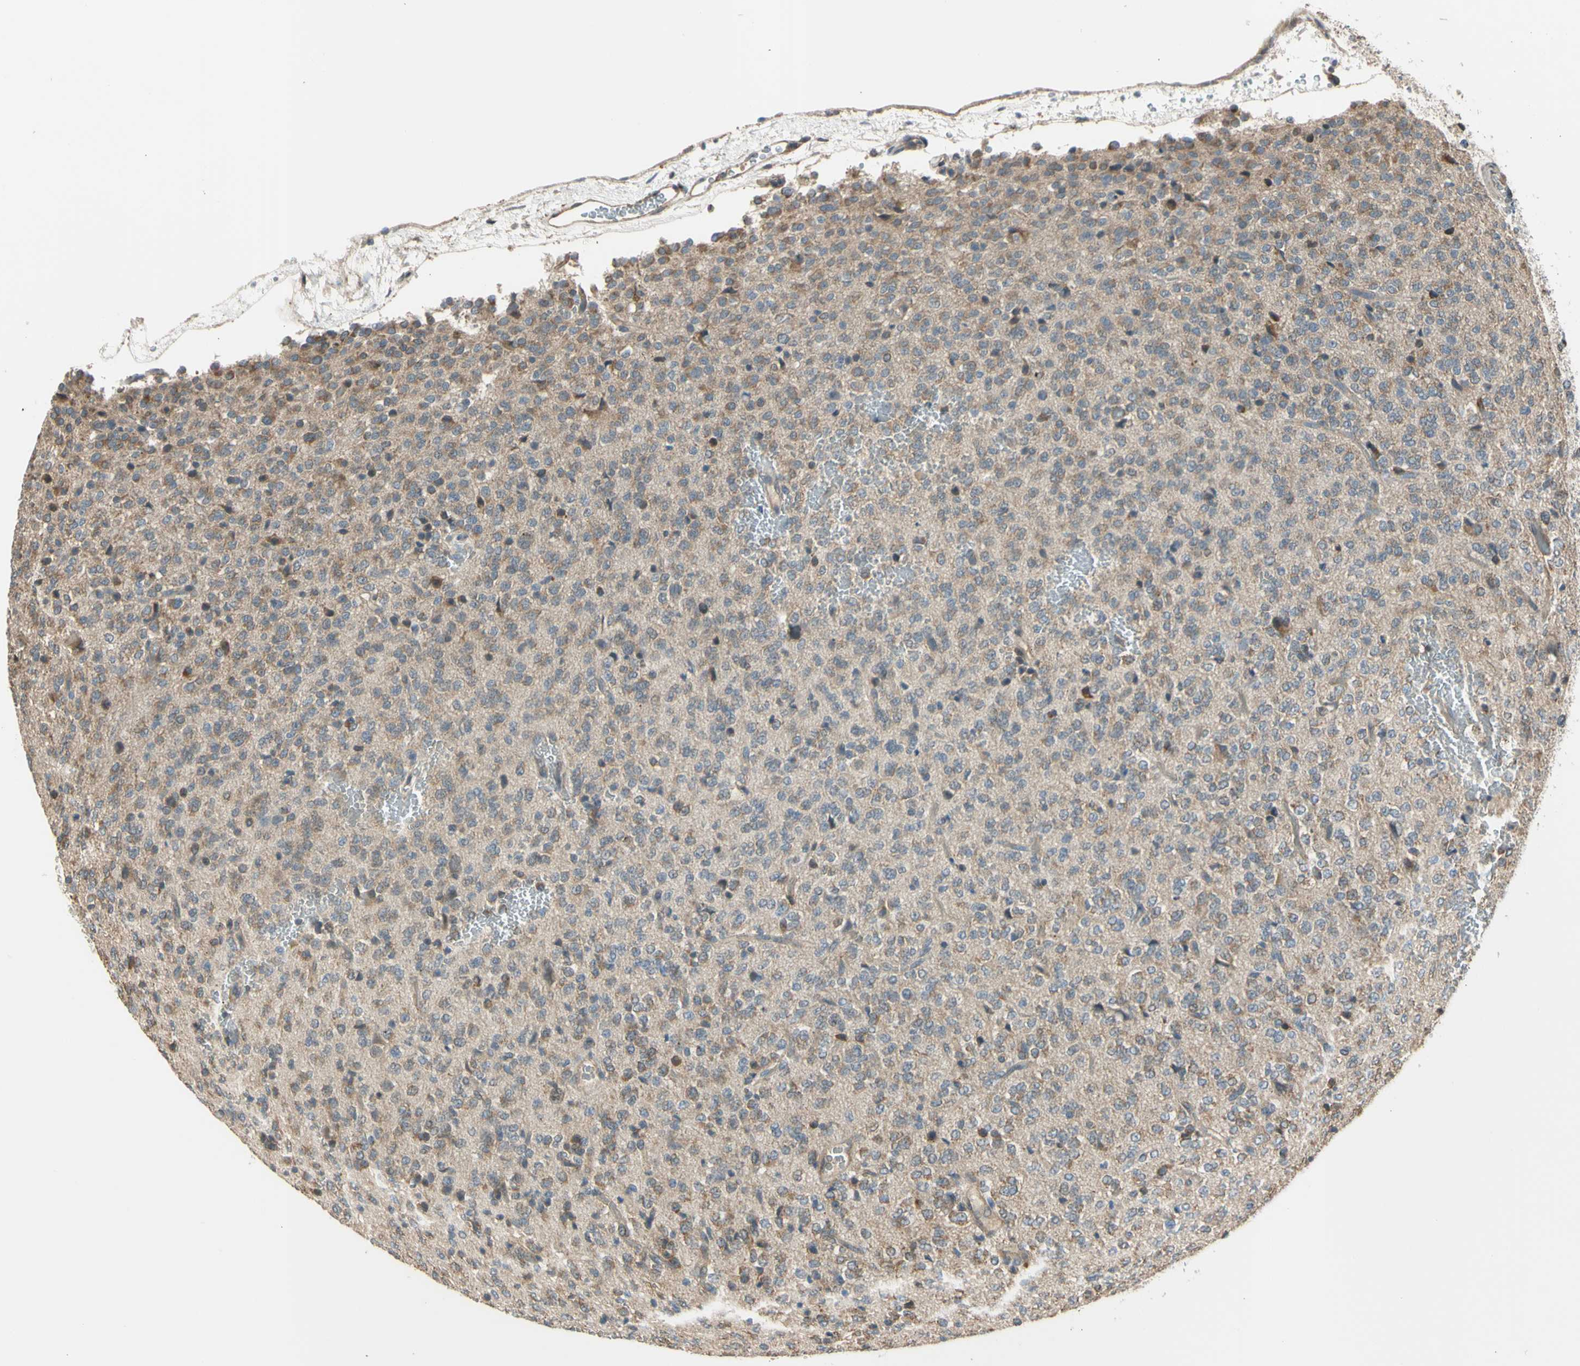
{"staining": {"intensity": "weak", "quantity": ">75%", "location": "cytoplasmic/membranous"}, "tissue": "glioma", "cell_type": "Tumor cells", "image_type": "cancer", "snomed": [{"axis": "morphology", "description": "Glioma, malignant, Low grade"}, {"axis": "topography", "description": "Brain"}], "caption": "High-power microscopy captured an immunohistochemistry photomicrograph of malignant glioma (low-grade), revealing weak cytoplasmic/membranous staining in approximately >75% of tumor cells.", "gene": "EFNB2", "patient": {"sex": "male", "age": 38}}